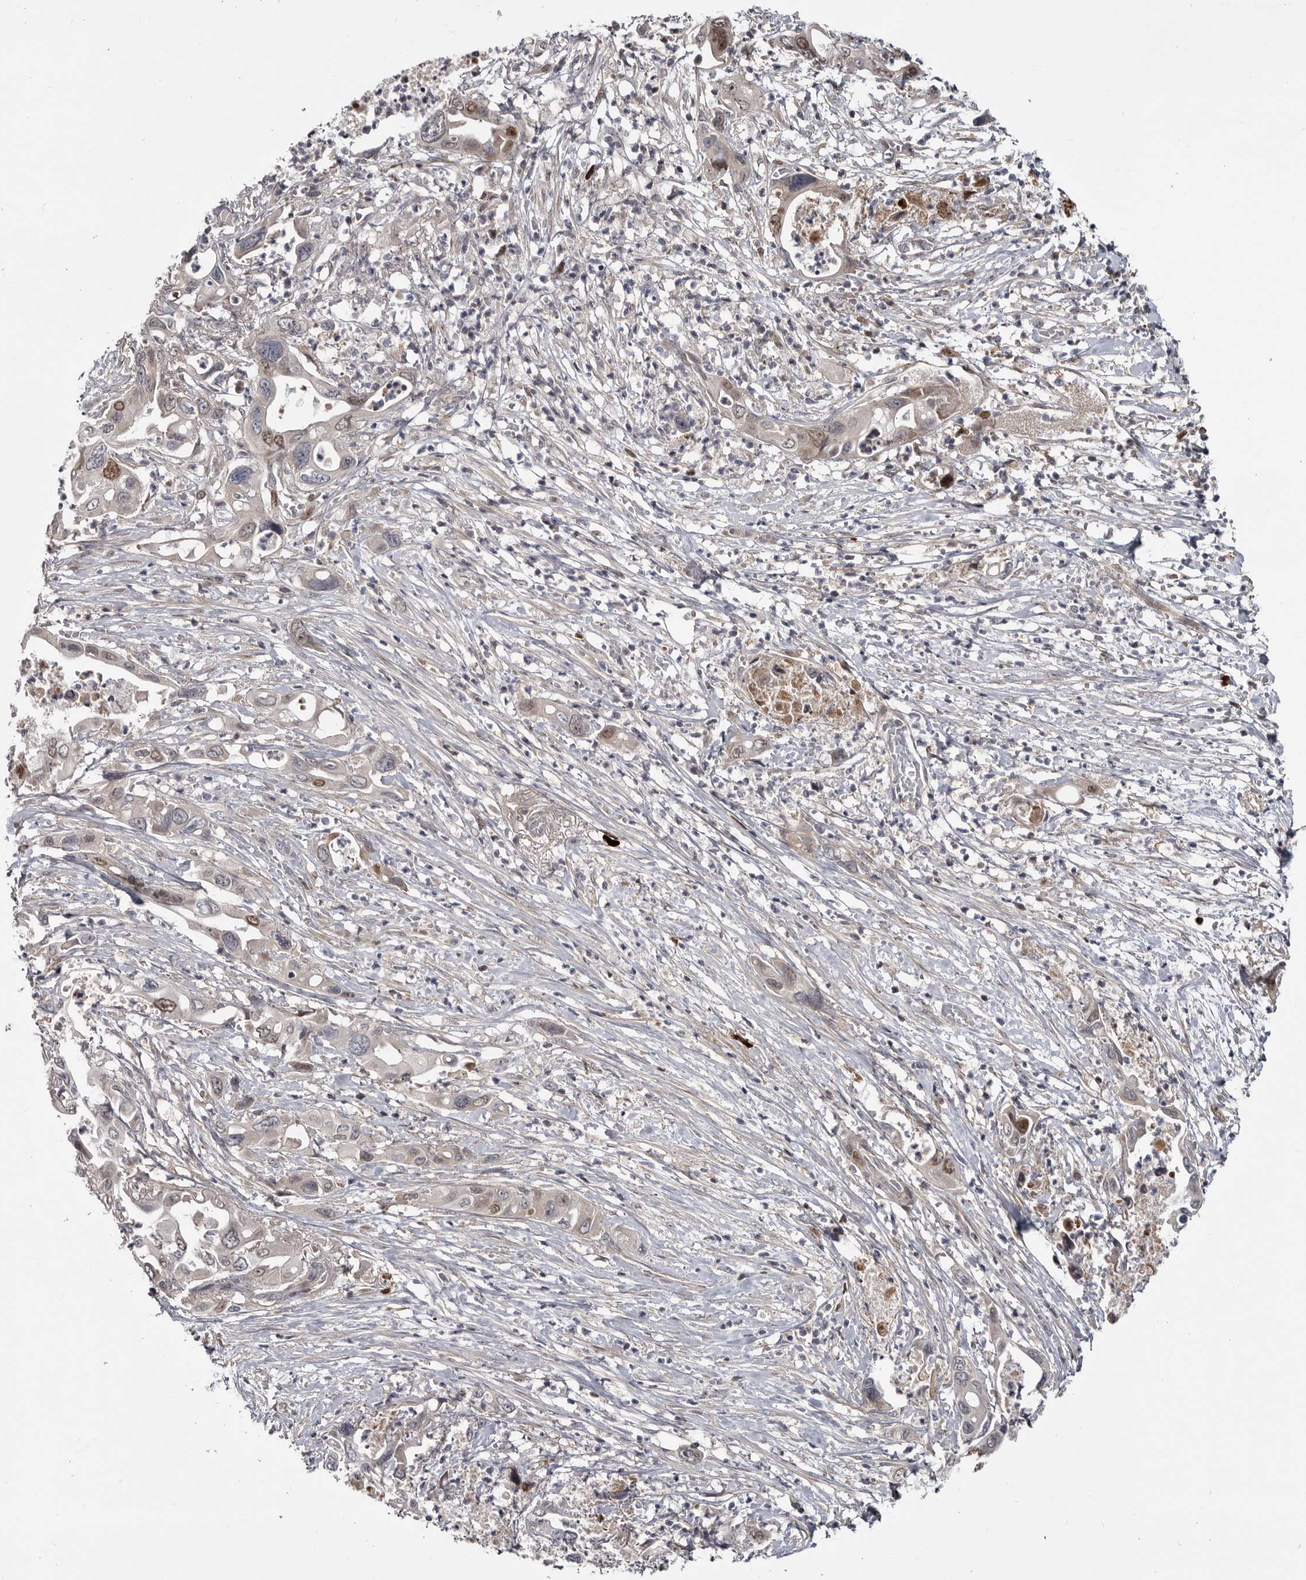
{"staining": {"intensity": "moderate", "quantity": "<25%", "location": "nuclear"}, "tissue": "pancreatic cancer", "cell_type": "Tumor cells", "image_type": "cancer", "snomed": [{"axis": "morphology", "description": "Adenocarcinoma, NOS"}, {"axis": "topography", "description": "Pancreas"}], "caption": "A brown stain labels moderate nuclear staining of a protein in human pancreatic adenocarcinoma tumor cells. (DAB IHC with brightfield microscopy, high magnification).", "gene": "ZNF277", "patient": {"sex": "male", "age": 66}}